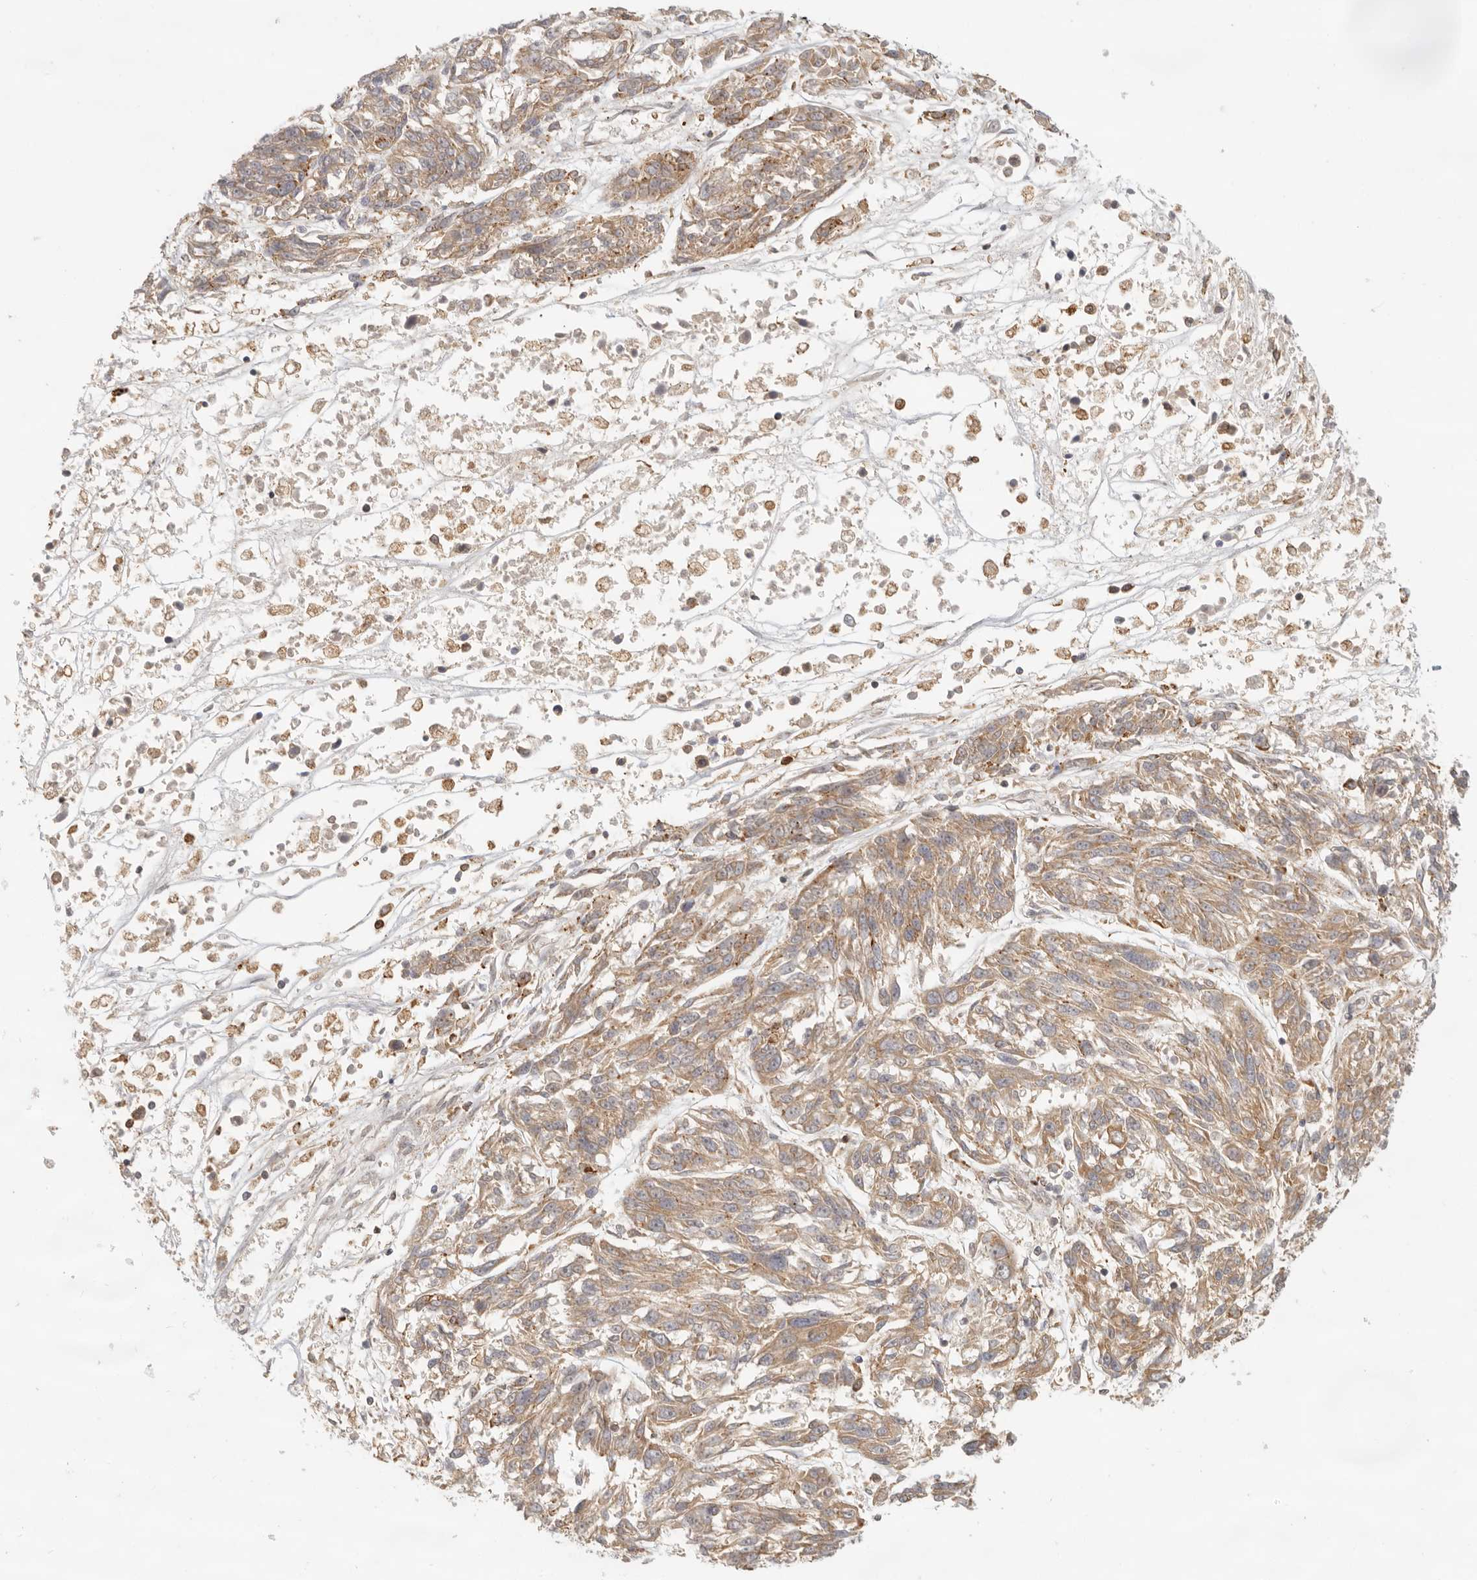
{"staining": {"intensity": "moderate", "quantity": ">75%", "location": "cytoplasmic/membranous"}, "tissue": "melanoma", "cell_type": "Tumor cells", "image_type": "cancer", "snomed": [{"axis": "morphology", "description": "Malignant melanoma, NOS"}, {"axis": "topography", "description": "Skin"}], "caption": "High-power microscopy captured an immunohistochemistry image of melanoma, revealing moderate cytoplasmic/membranous positivity in about >75% of tumor cells.", "gene": "AHDC1", "patient": {"sex": "male", "age": 53}}